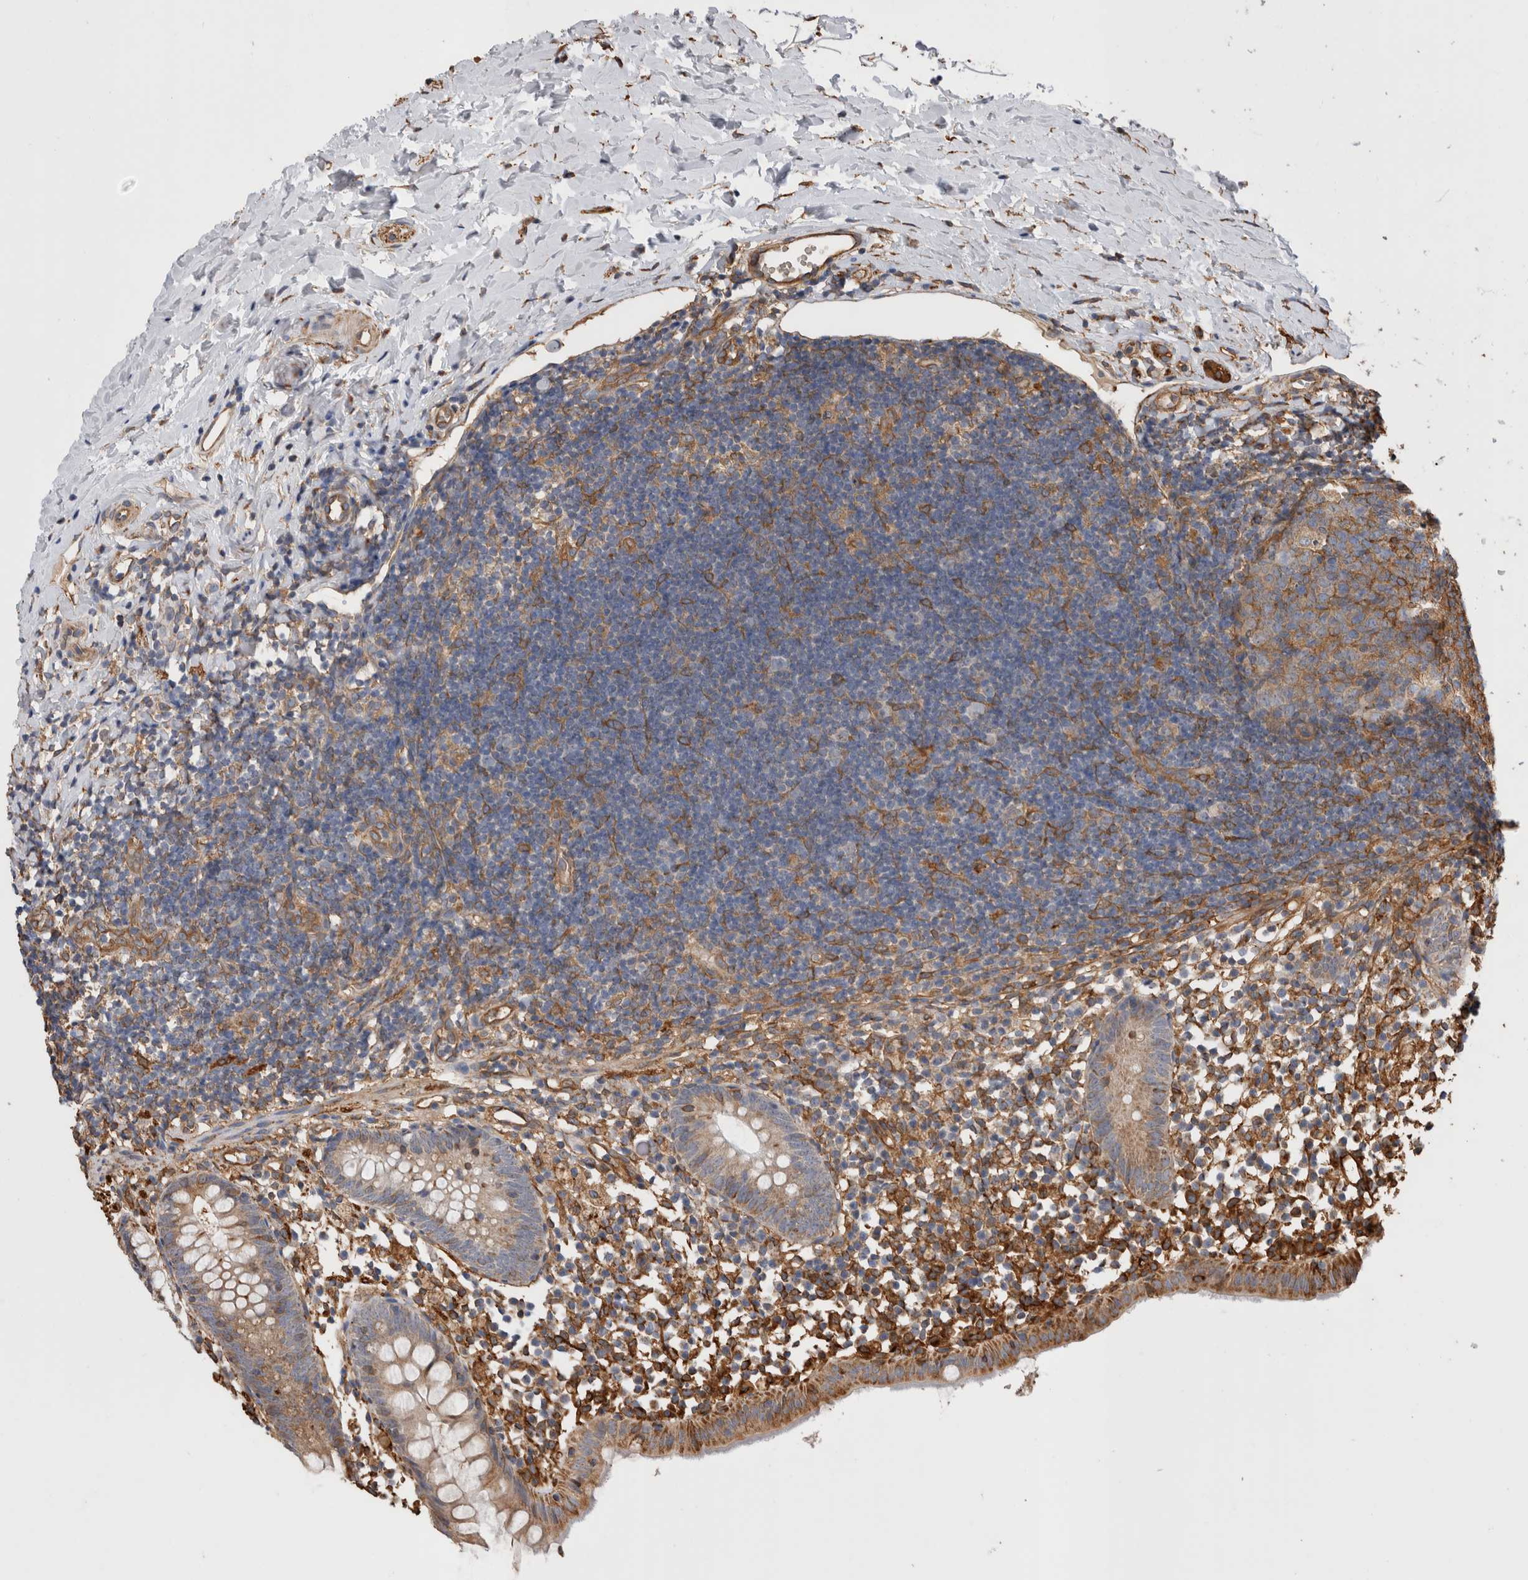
{"staining": {"intensity": "moderate", "quantity": ">75%", "location": "cytoplasmic/membranous"}, "tissue": "appendix", "cell_type": "Glandular cells", "image_type": "normal", "snomed": [{"axis": "morphology", "description": "Normal tissue, NOS"}, {"axis": "topography", "description": "Appendix"}], "caption": "Immunohistochemistry (IHC) of unremarkable human appendix shows medium levels of moderate cytoplasmic/membranous positivity in approximately >75% of glandular cells. The staining was performed using DAB (3,3'-diaminobenzidine) to visualize the protein expression in brown, while the nuclei were stained in blue with hematoxylin (Magnification: 20x).", "gene": "ZNF397", "patient": {"sex": "female", "age": 20}}